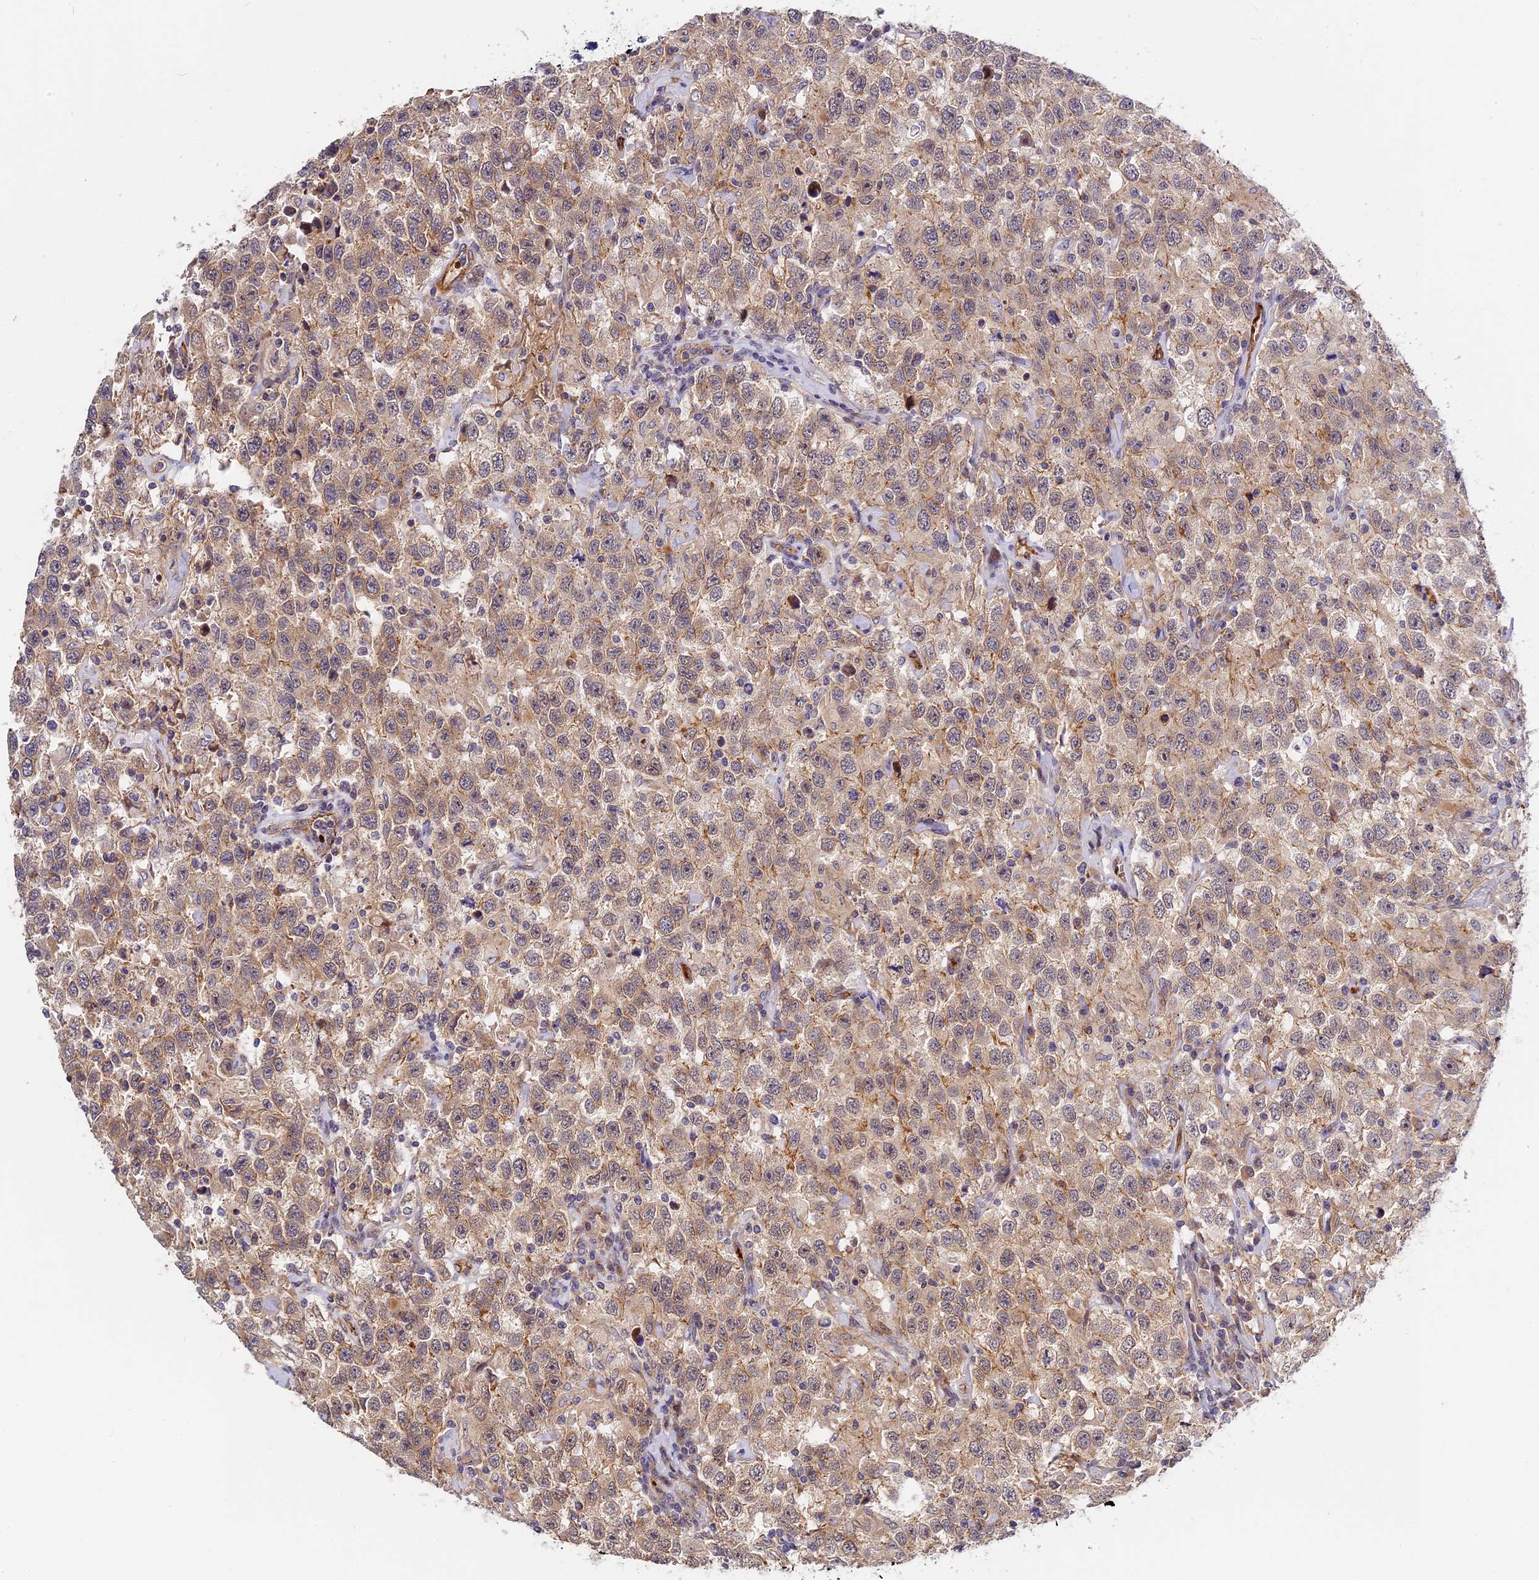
{"staining": {"intensity": "weak", "quantity": "25%-75%", "location": "cytoplasmic/membranous"}, "tissue": "testis cancer", "cell_type": "Tumor cells", "image_type": "cancer", "snomed": [{"axis": "morphology", "description": "Seminoma, NOS"}, {"axis": "topography", "description": "Testis"}], "caption": "Tumor cells reveal low levels of weak cytoplasmic/membranous staining in approximately 25%-75% of cells in testis cancer (seminoma). (DAB (3,3'-diaminobenzidine) IHC, brown staining for protein, blue staining for nuclei).", "gene": "MISP3", "patient": {"sex": "male", "age": 41}}